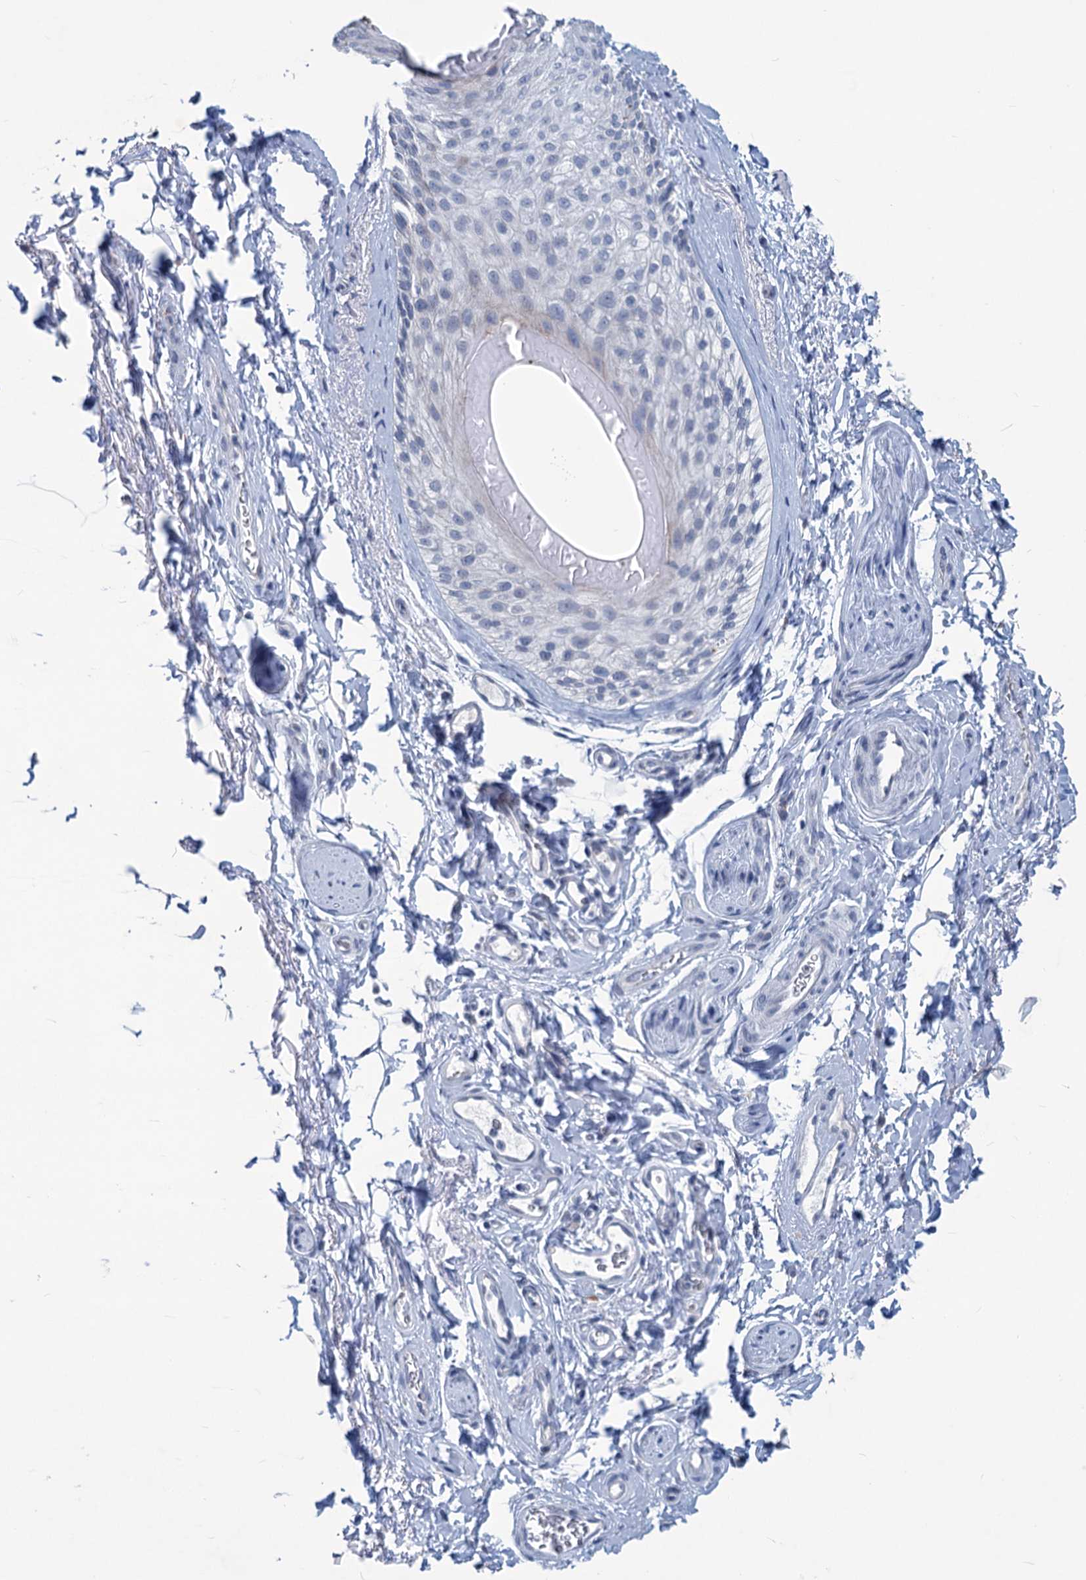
{"staining": {"intensity": "negative", "quantity": "none", "location": "none"}, "tissue": "skin", "cell_type": "Epidermal cells", "image_type": "normal", "snomed": [{"axis": "morphology", "description": "Normal tissue, NOS"}, {"axis": "topography", "description": "Anal"}], "caption": "High power microscopy image of an immunohistochemistry image of normal skin, revealing no significant positivity in epidermal cells. (Immunohistochemistry, brightfield microscopy, high magnification).", "gene": "NEU3", "patient": {"sex": "male", "age": 44}}